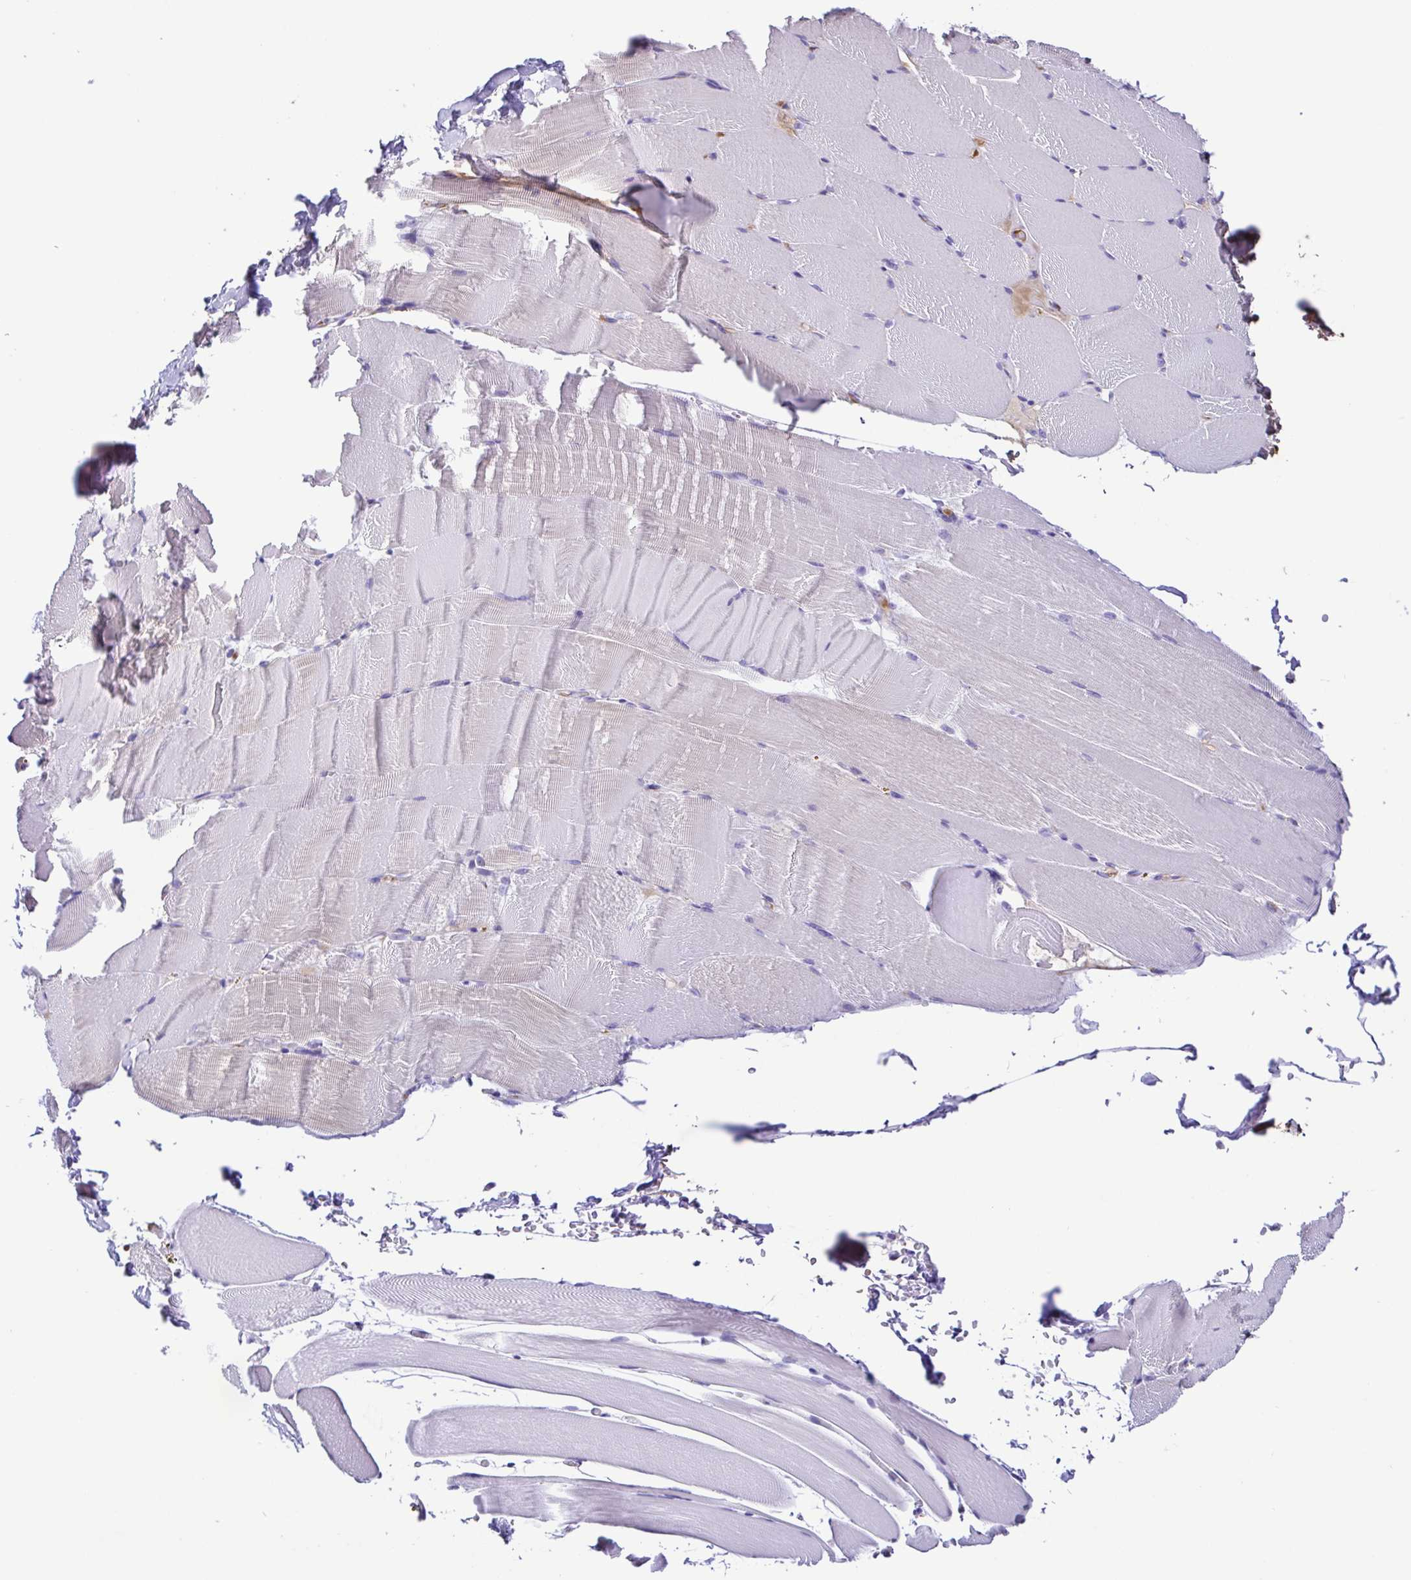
{"staining": {"intensity": "negative", "quantity": "none", "location": "none"}, "tissue": "skeletal muscle", "cell_type": "Myocytes", "image_type": "normal", "snomed": [{"axis": "morphology", "description": "Normal tissue, NOS"}, {"axis": "topography", "description": "Skeletal muscle"}], "caption": "High magnification brightfield microscopy of benign skeletal muscle stained with DAB (3,3'-diaminobenzidine) (brown) and counterstained with hematoxylin (blue): myocytes show no significant positivity. Nuclei are stained in blue.", "gene": "IGFL1", "patient": {"sex": "female", "age": 37}}